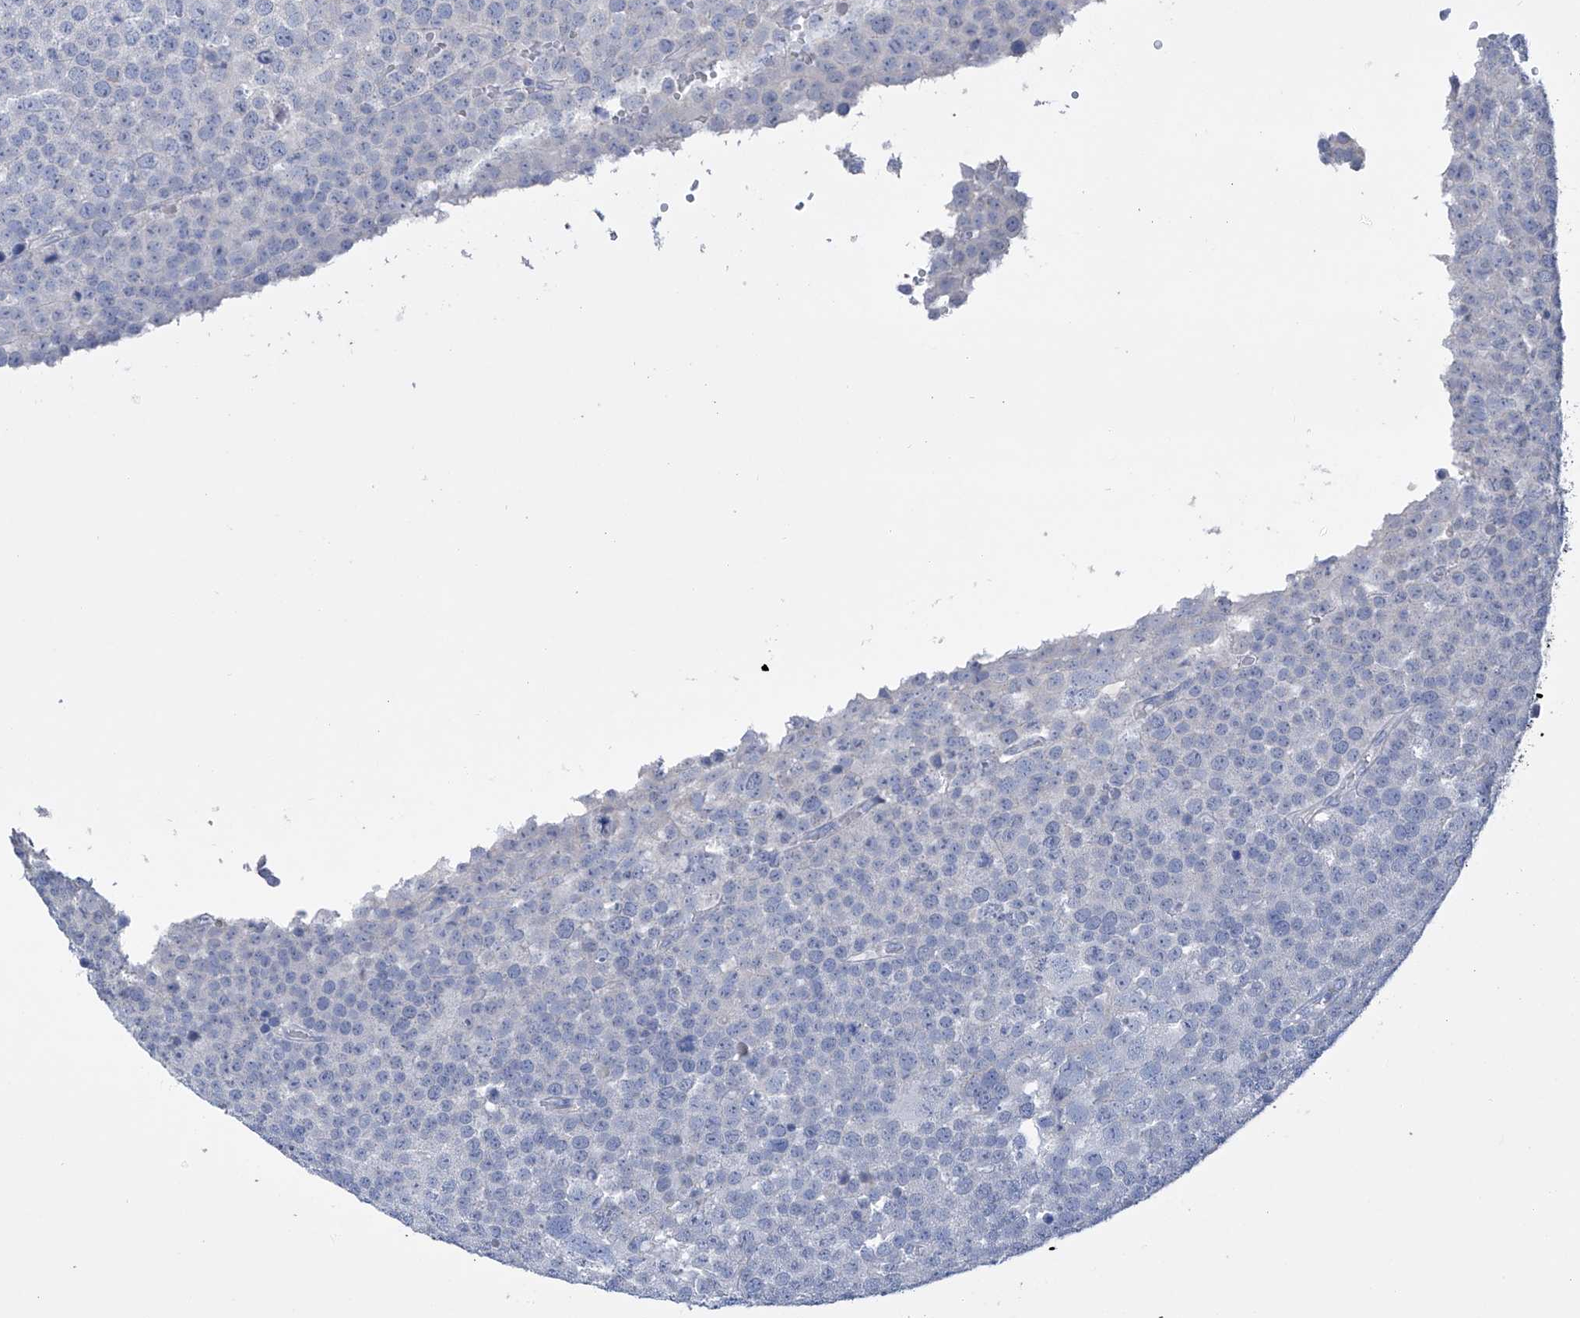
{"staining": {"intensity": "negative", "quantity": "none", "location": "none"}, "tissue": "testis cancer", "cell_type": "Tumor cells", "image_type": "cancer", "snomed": [{"axis": "morphology", "description": "Seminoma, NOS"}, {"axis": "topography", "description": "Testis"}], "caption": "Human testis seminoma stained for a protein using immunohistochemistry (IHC) shows no positivity in tumor cells.", "gene": "ADRA1A", "patient": {"sex": "male", "age": 71}}